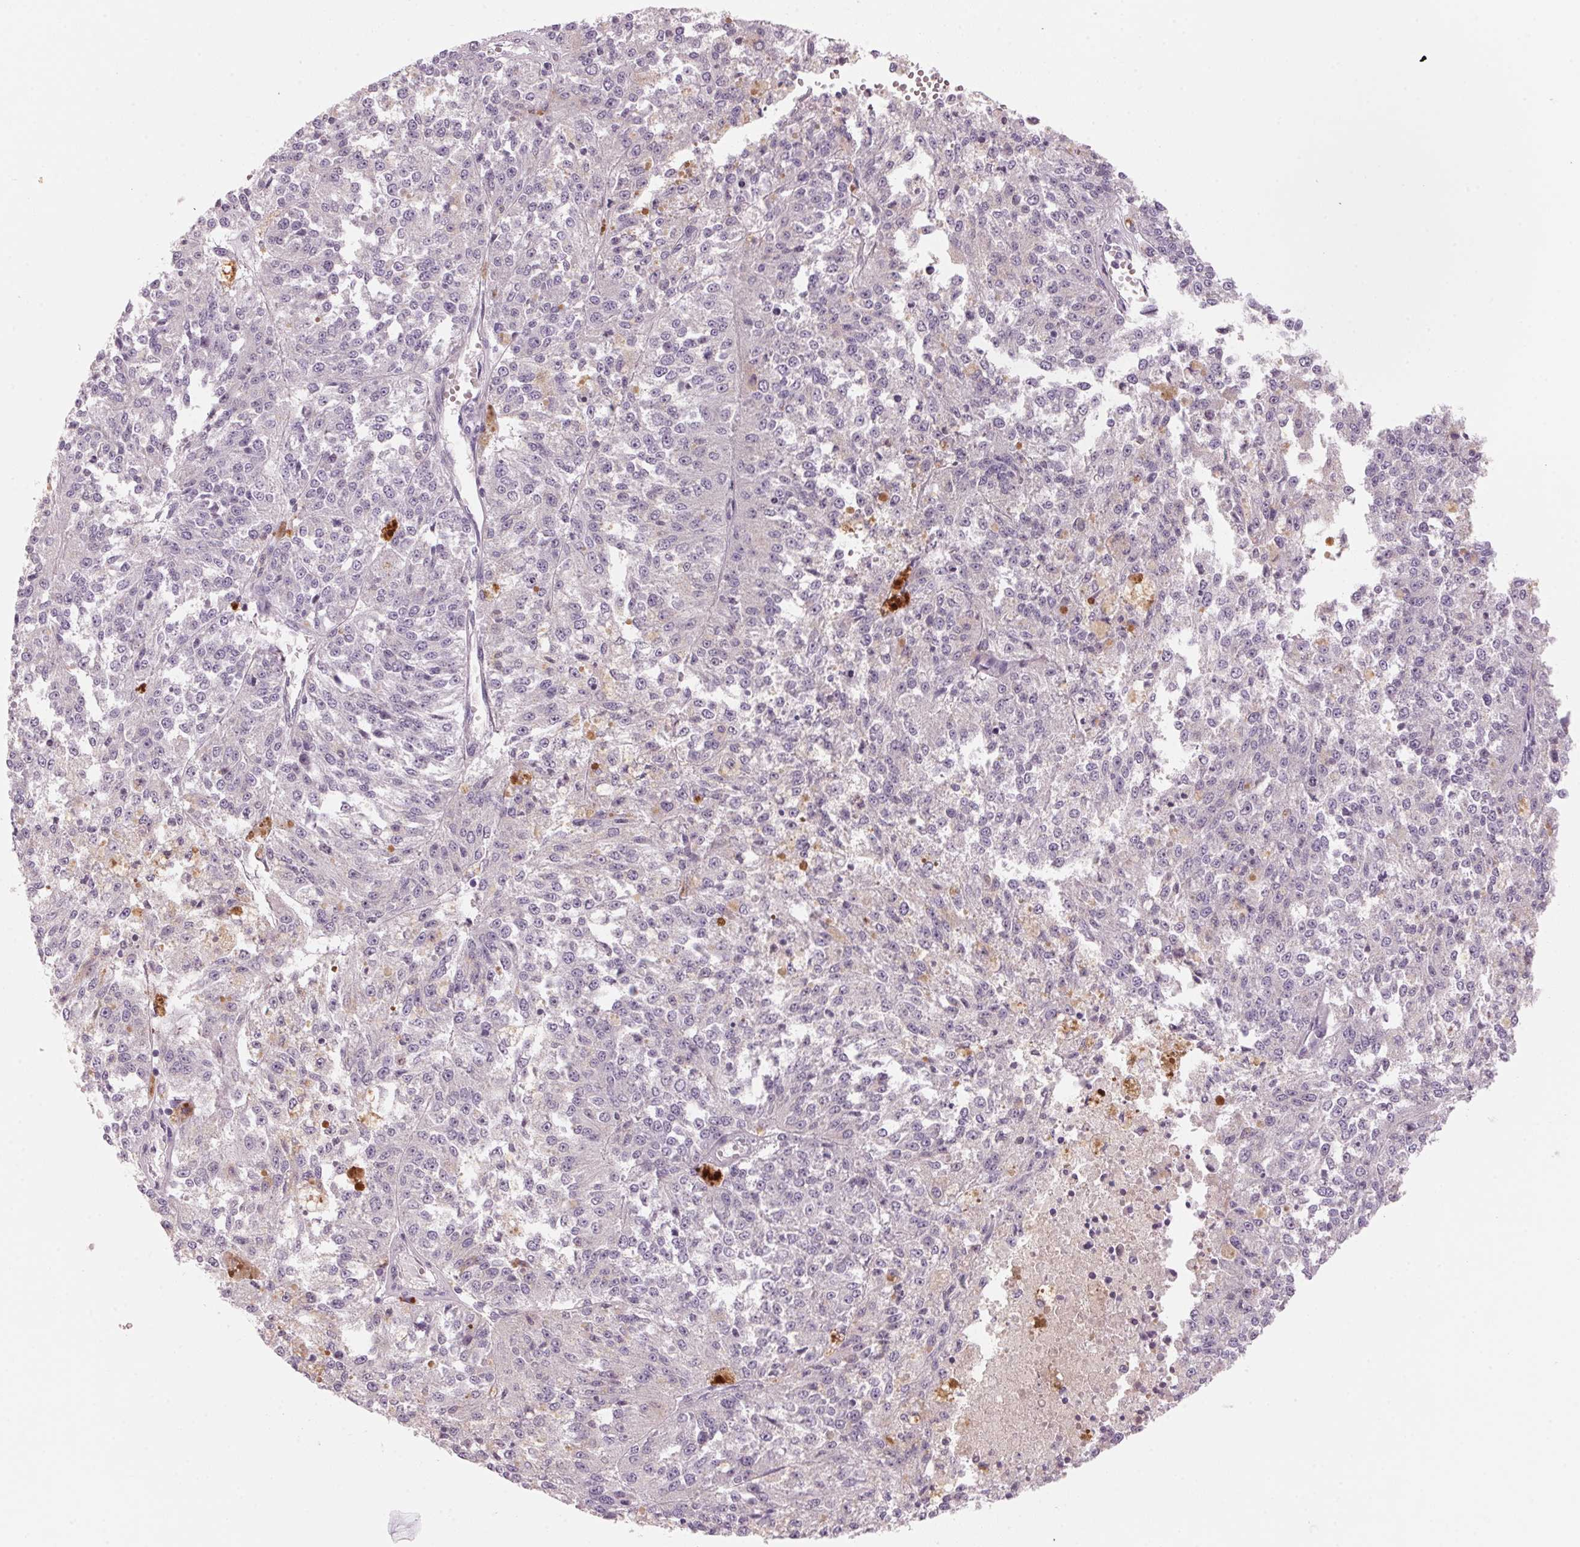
{"staining": {"intensity": "negative", "quantity": "none", "location": "none"}, "tissue": "melanoma", "cell_type": "Tumor cells", "image_type": "cancer", "snomed": [{"axis": "morphology", "description": "Malignant melanoma, Metastatic site"}, {"axis": "topography", "description": "Lymph node"}], "caption": "Image shows no protein positivity in tumor cells of malignant melanoma (metastatic site) tissue.", "gene": "ADAM20", "patient": {"sex": "female", "age": 64}}